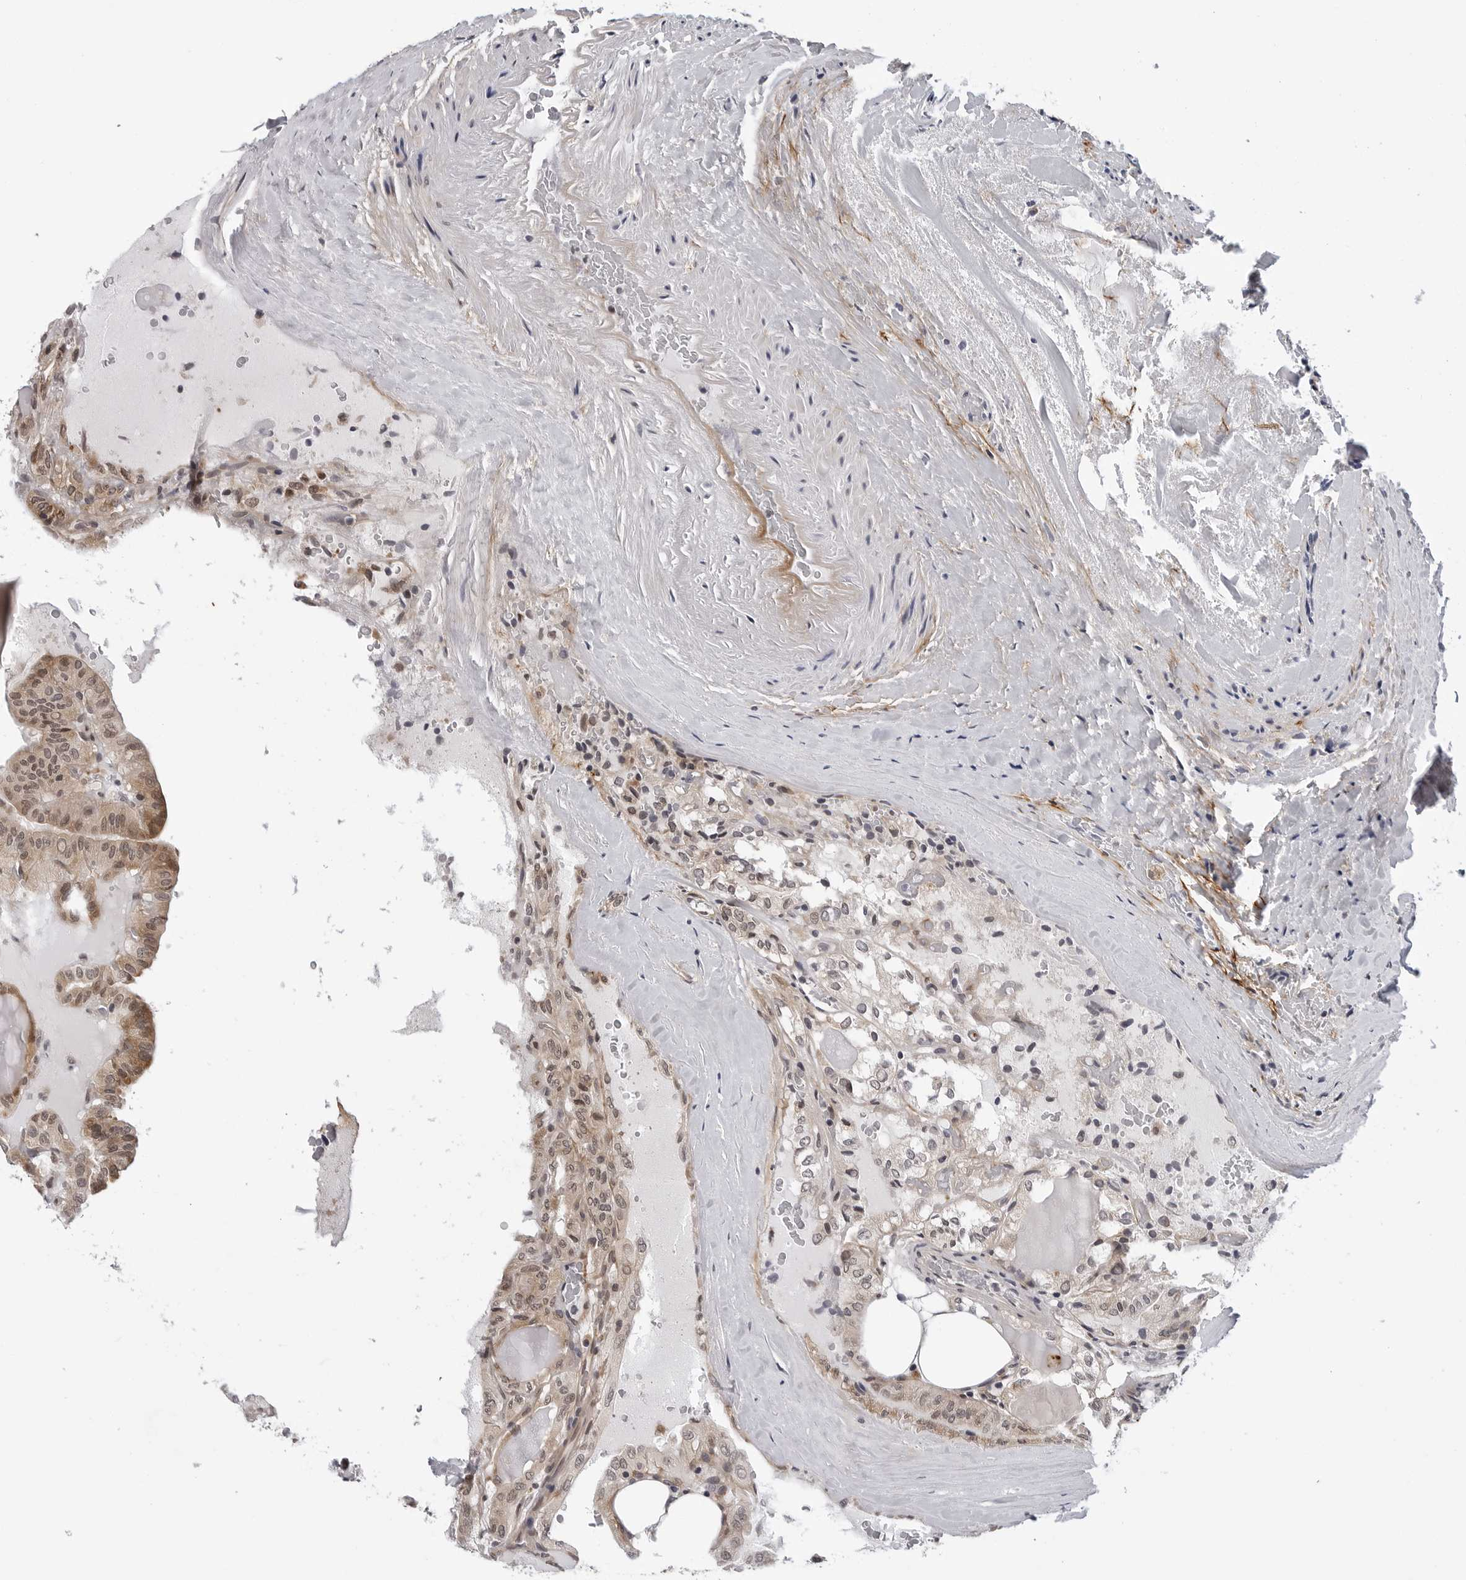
{"staining": {"intensity": "moderate", "quantity": ">75%", "location": "cytoplasmic/membranous,nuclear"}, "tissue": "thyroid cancer", "cell_type": "Tumor cells", "image_type": "cancer", "snomed": [{"axis": "morphology", "description": "Papillary adenocarcinoma, NOS"}, {"axis": "topography", "description": "Thyroid gland"}], "caption": "Immunohistochemical staining of human thyroid papillary adenocarcinoma shows moderate cytoplasmic/membranous and nuclear protein expression in approximately >75% of tumor cells.", "gene": "KIAA1614", "patient": {"sex": "male", "age": 77}}